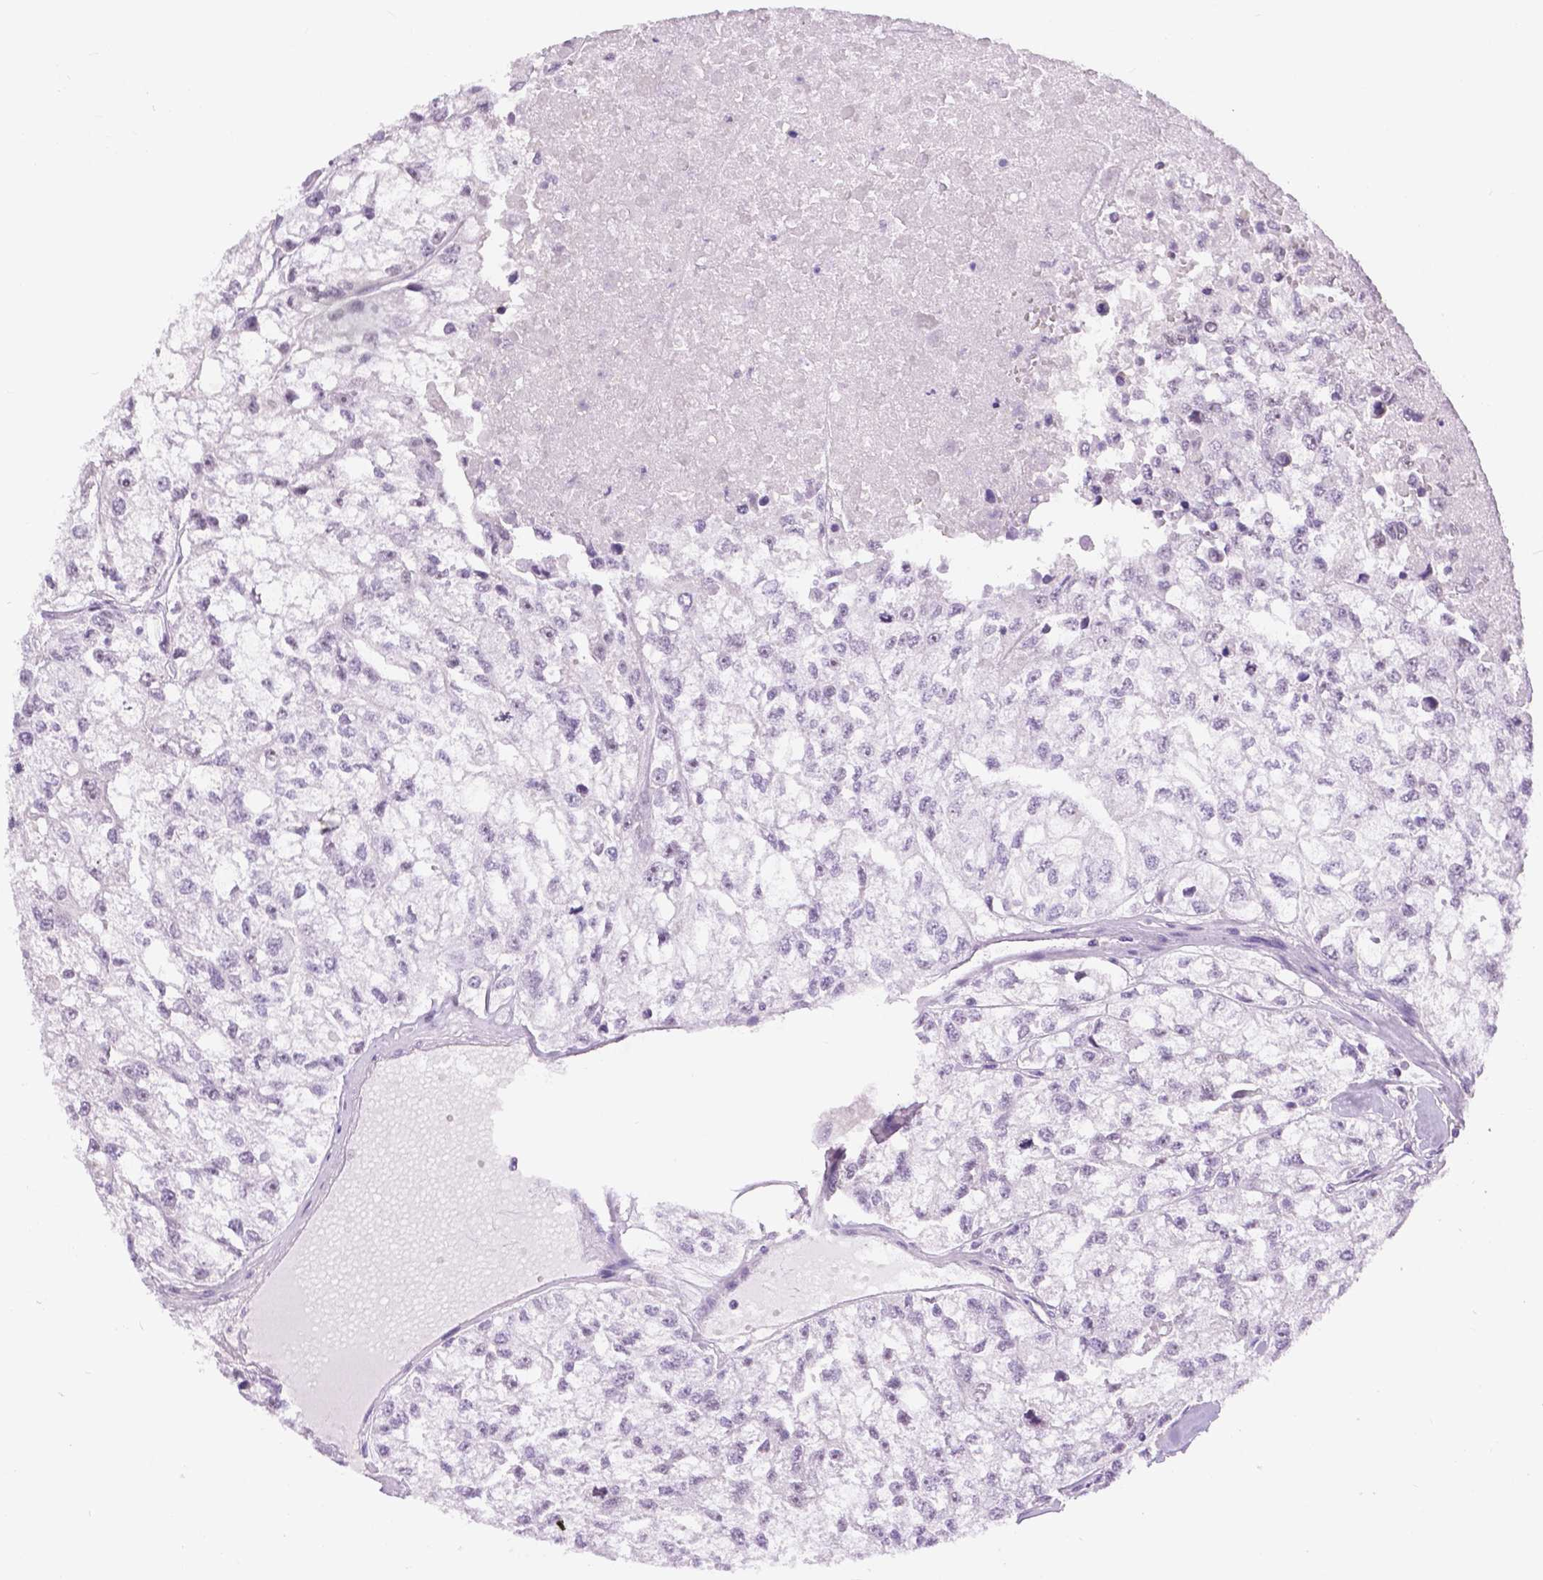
{"staining": {"intensity": "negative", "quantity": "none", "location": "none"}, "tissue": "renal cancer", "cell_type": "Tumor cells", "image_type": "cancer", "snomed": [{"axis": "morphology", "description": "Adenocarcinoma, NOS"}, {"axis": "topography", "description": "Kidney"}], "caption": "Immunohistochemical staining of human adenocarcinoma (renal) displays no significant positivity in tumor cells. (Brightfield microscopy of DAB immunohistochemistry (IHC) at high magnification).", "gene": "NHP2", "patient": {"sex": "male", "age": 56}}